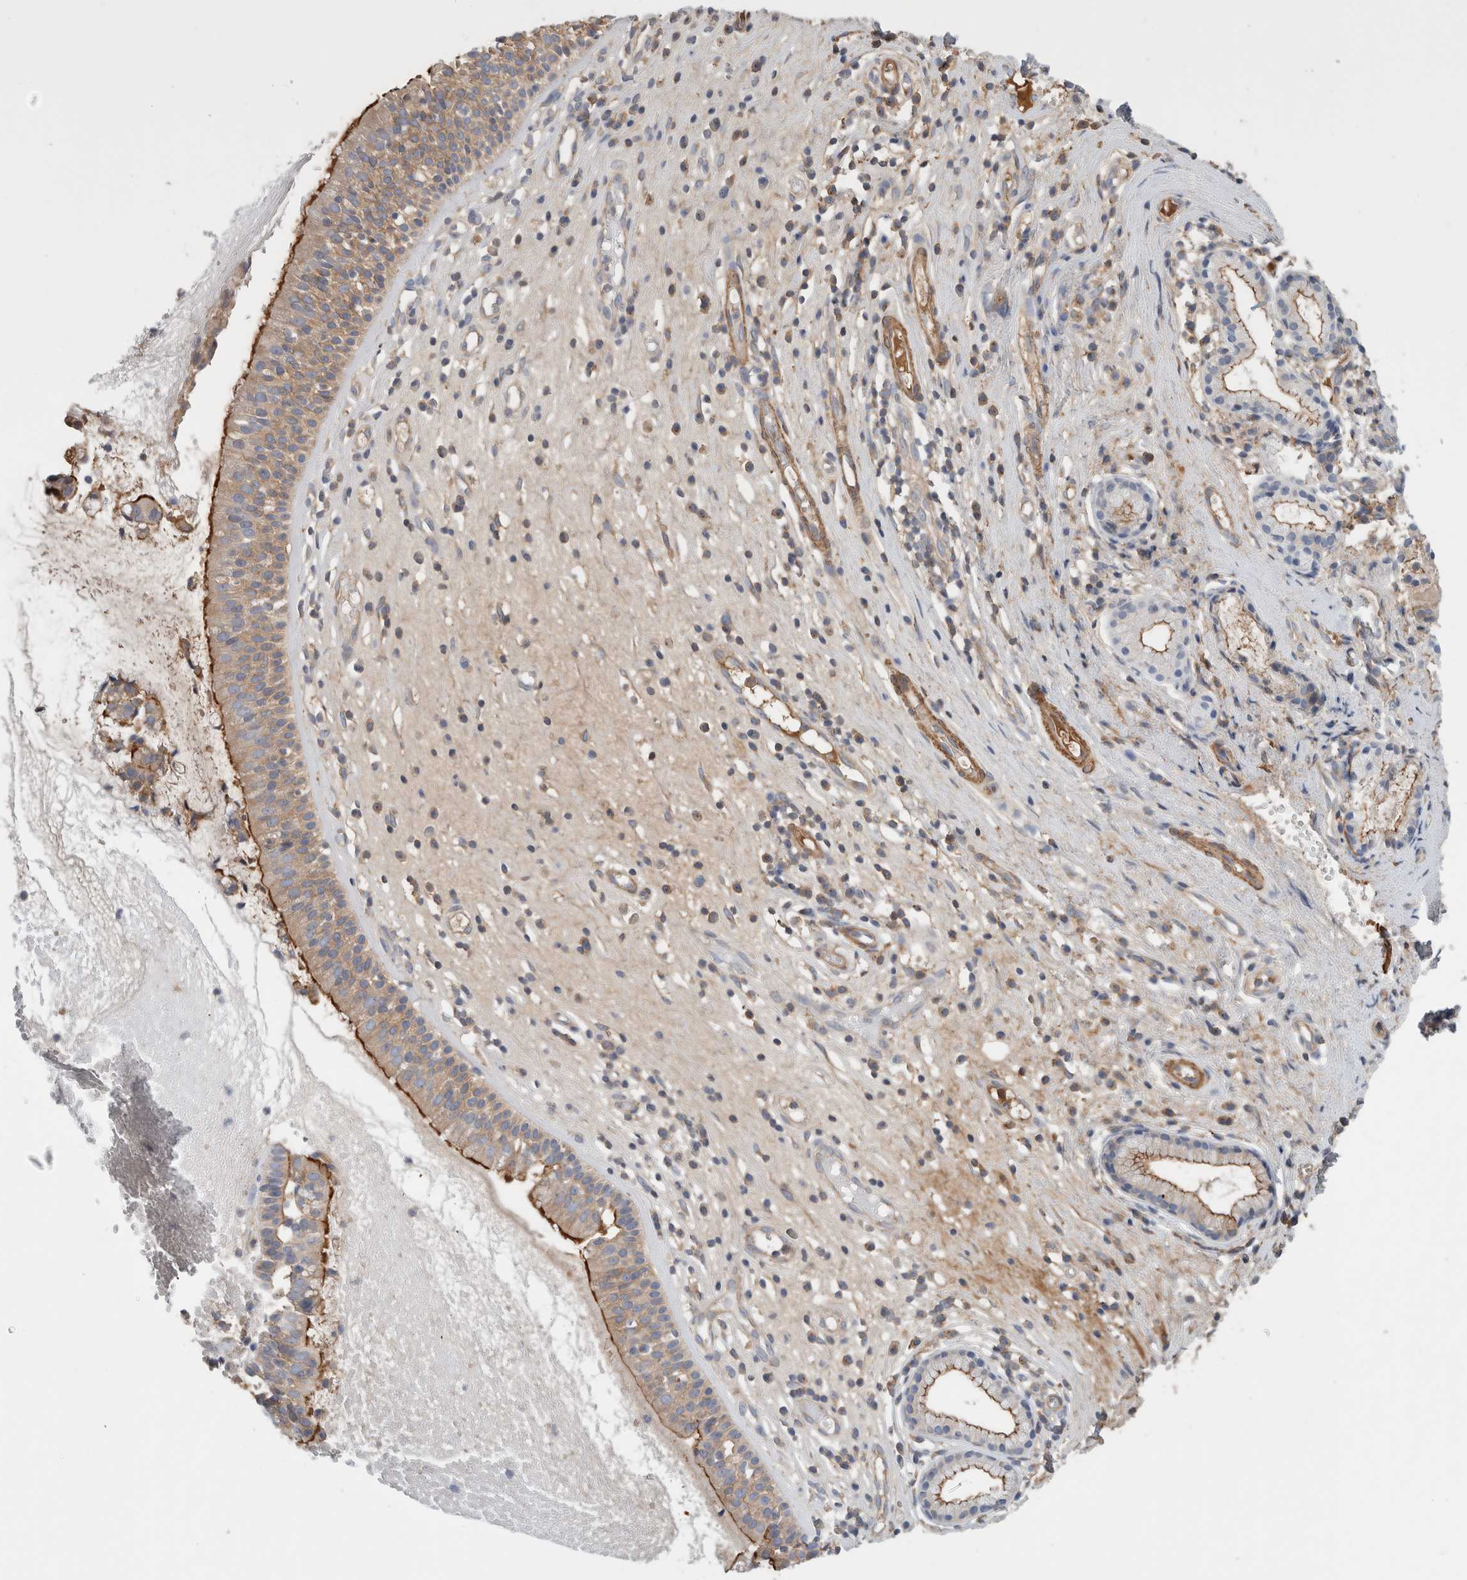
{"staining": {"intensity": "moderate", "quantity": ">75%", "location": "cytoplasmic/membranous"}, "tissue": "nasopharynx", "cell_type": "Respiratory epithelial cells", "image_type": "normal", "snomed": [{"axis": "morphology", "description": "Normal tissue, NOS"}, {"axis": "topography", "description": "Nasopharynx"}], "caption": "DAB (3,3'-diaminobenzidine) immunohistochemical staining of unremarkable human nasopharynx demonstrates moderate cytoplasmic/membranous protein staining in approximately >75% of respiratory epithelial cells.", "gene": "CFI", "patient": {"sex": "female", "age": 39}}